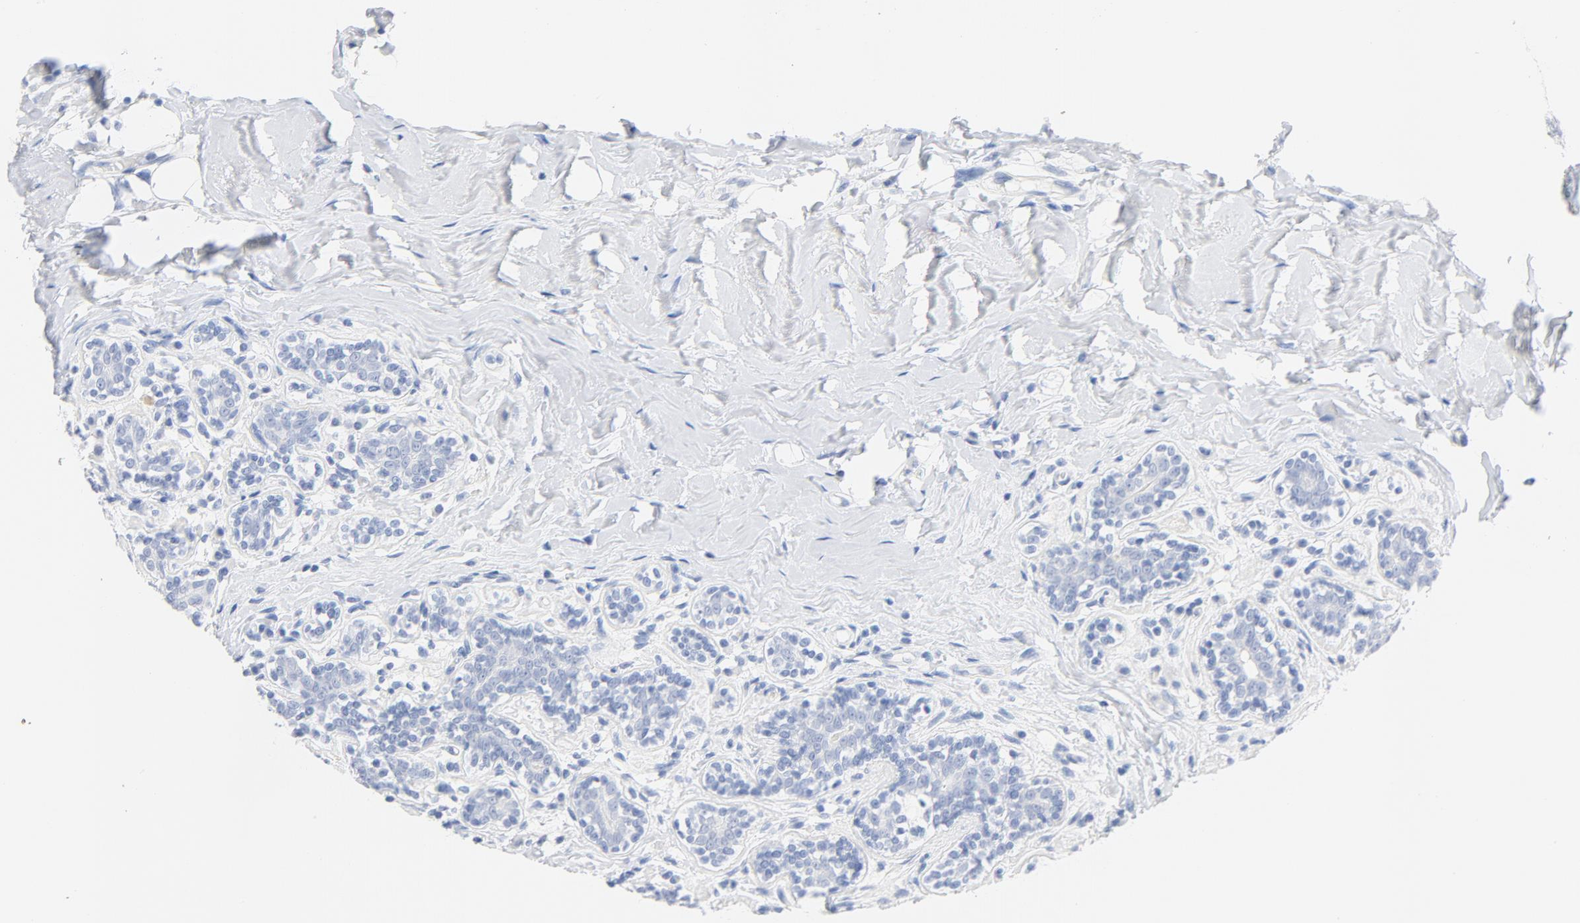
{"staining": {"intensity": "negative", "quantity": "none", "location": "none"}, "tissue": "breast cancer", "cell_type": "Tumor cells", "image_type": "cancer", "snomed": [{"axis": "morphology", "description": "Normal tissue, NOS"}, {"axis": "morphology", "description": "Lobular carcinoma"}, {"axis": "topography", "description": "Breast"}], "caption": "Tumor cells are negative for brown protein staining in breast cancer.", "gene": "FGFR3", "patient": {"sex": "female", "age": 47}}